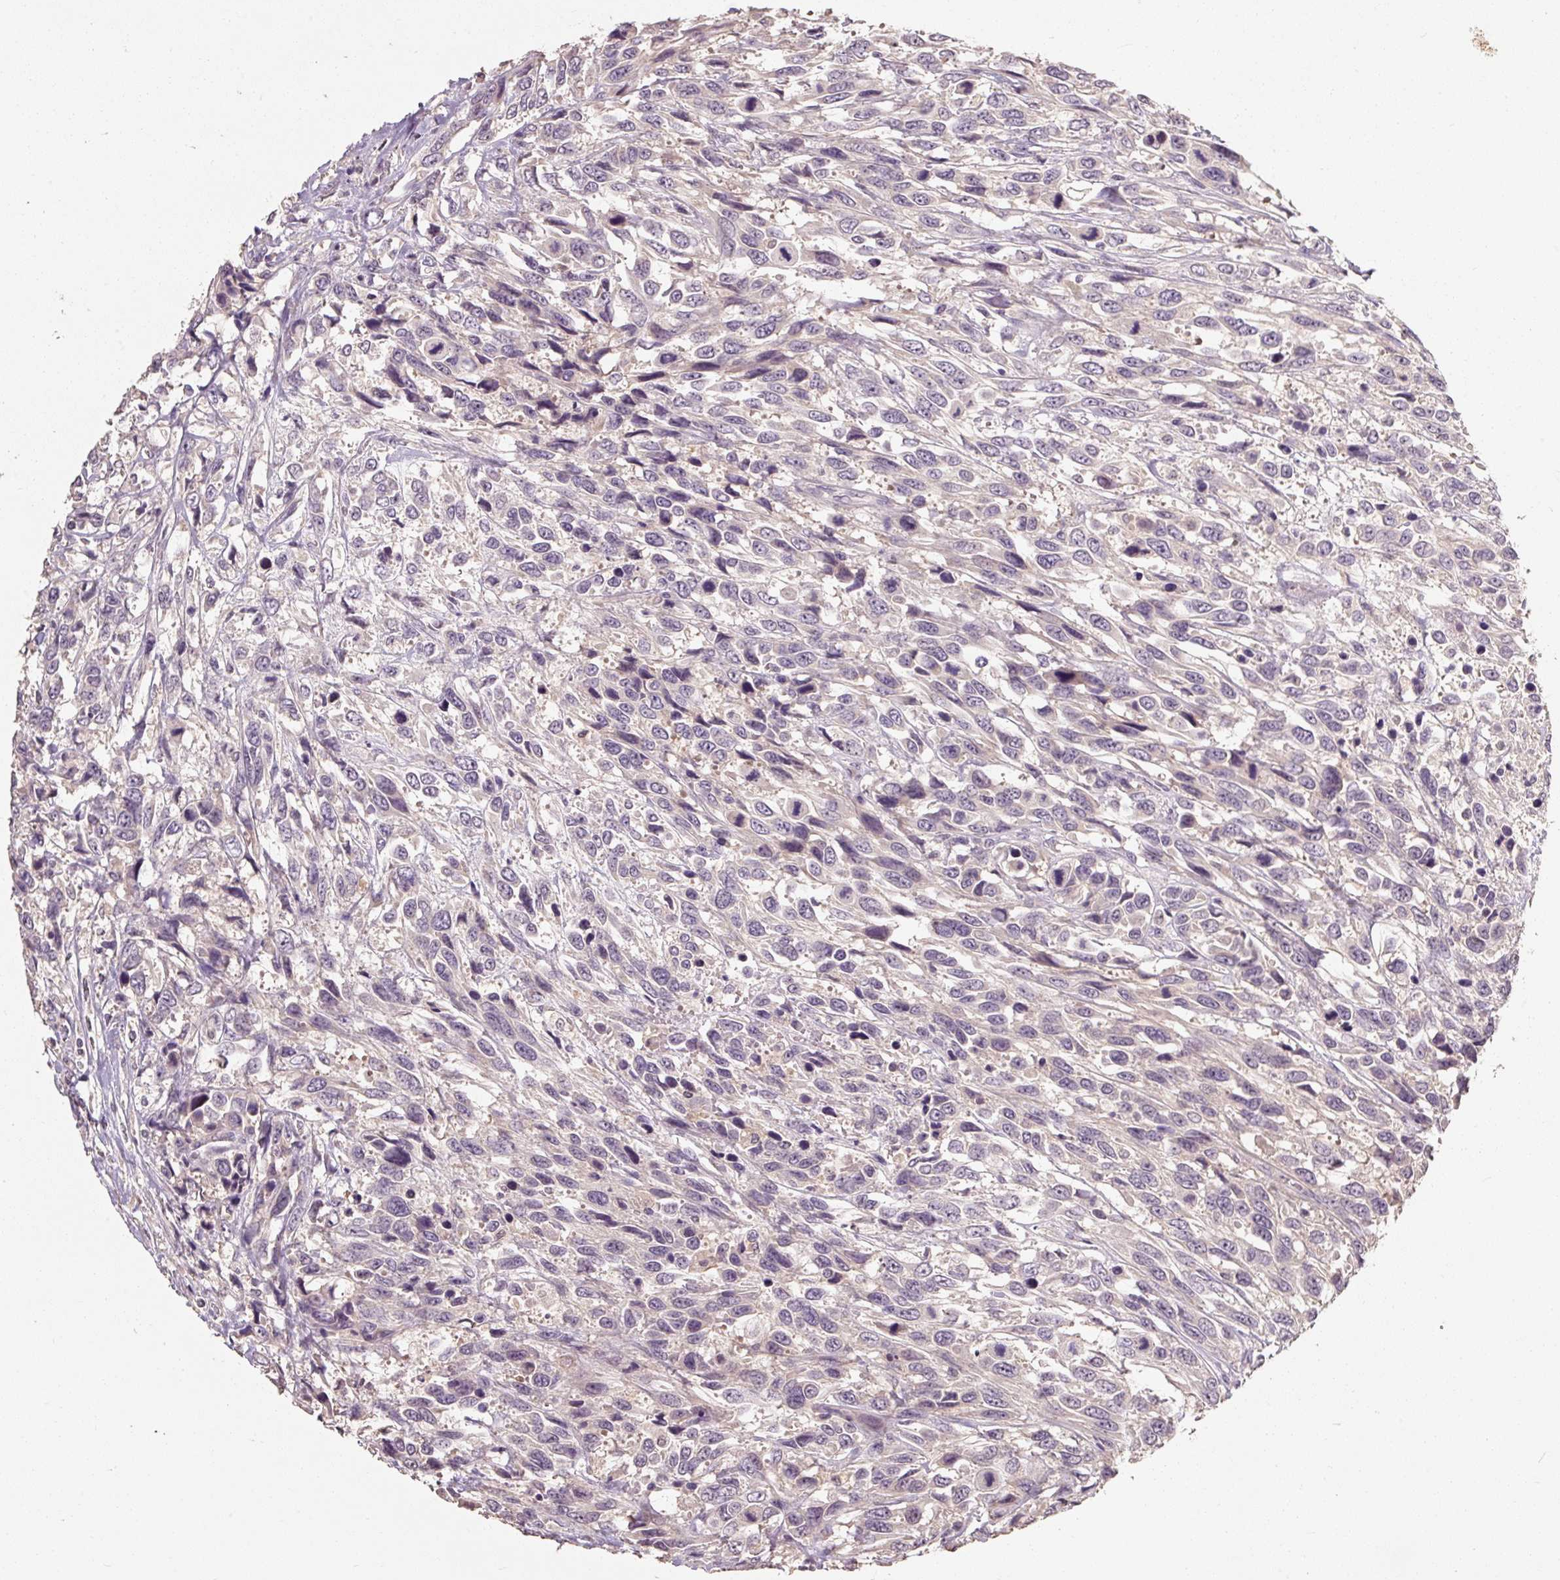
{"staining": {"intensity": "negative", "quantity": "none", "location": "none"}, "tissue": "urothelial cancer", "cell_type": "Tumor cells", "image_type": "cancer", "snomed": [{"axis": "morphology", "description": "Urothelial carcinoma, High grade"}, {"axis": "topography", "description": "Urinary bladder"}], "caption": "High power microscopy micrograph of an IHC image of urothelial cancer, revealing no significant expression in tumor cells.", "gene": "CFAP65", "patient": {"sex": "female", "age": 70}}